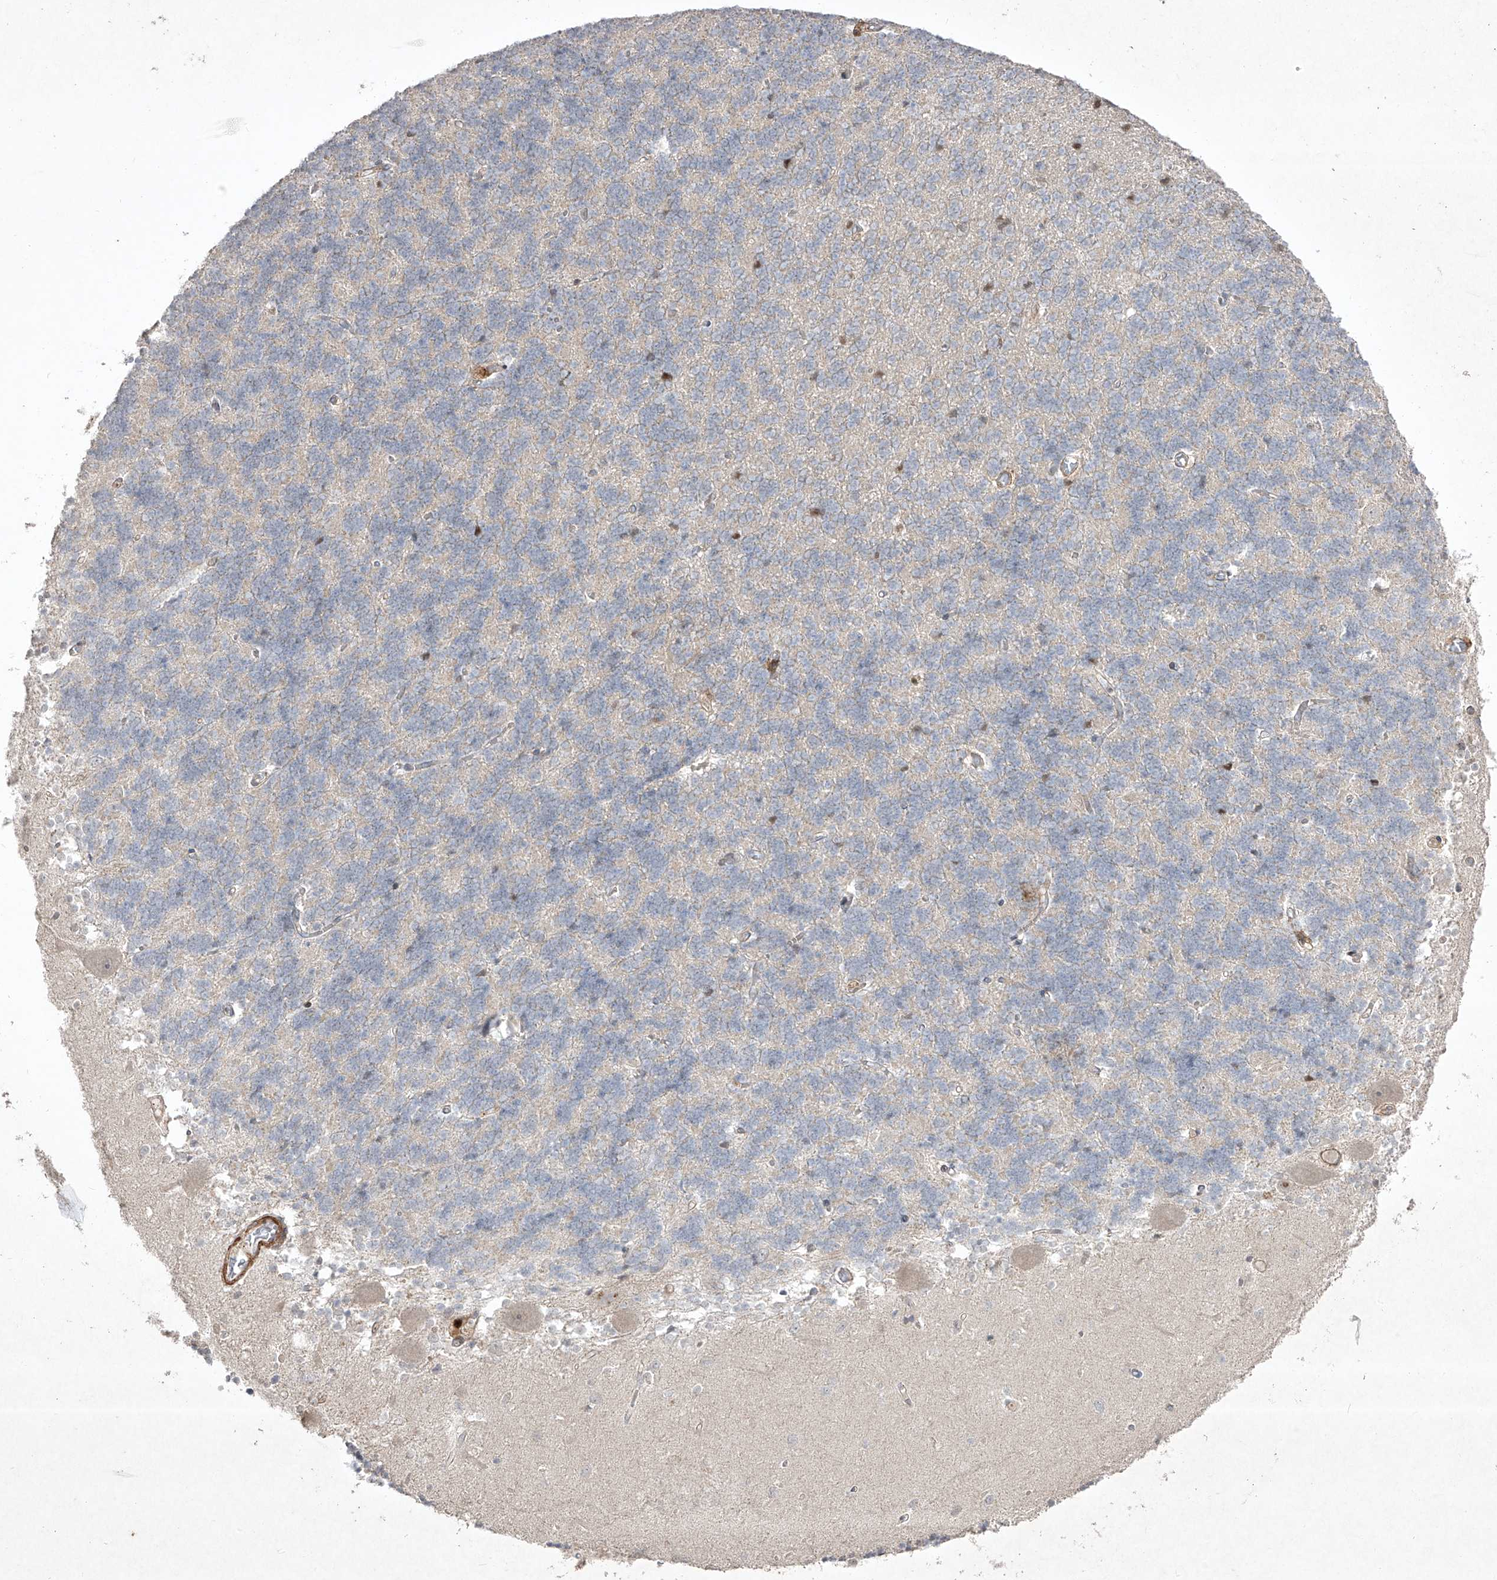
{"staining": {"intensity": "weak", "quantity": "<25%", "location": "cytoplasmic/membranous"}, "tissue": "cerebellum", "cell_type": "Cells in granular layer", "image_type": "normal", "snomed": [{"axis": "morphology", "description": "Normal tissue, NOS"}, {"axis": "topography", "description": "Cerebellum"}], "caption": "IHC micrograph of benign cerebellum stained for a protein (brown), which reveals no positivity in cells in granular layer. The staining is performed using DAB (3,3'-diaminobenzidine) brown chromogen with nuclei counter-stained in using hematoxylin.", "gene": "KDM1B", "patient": {"sex": "male", "age": 37}}